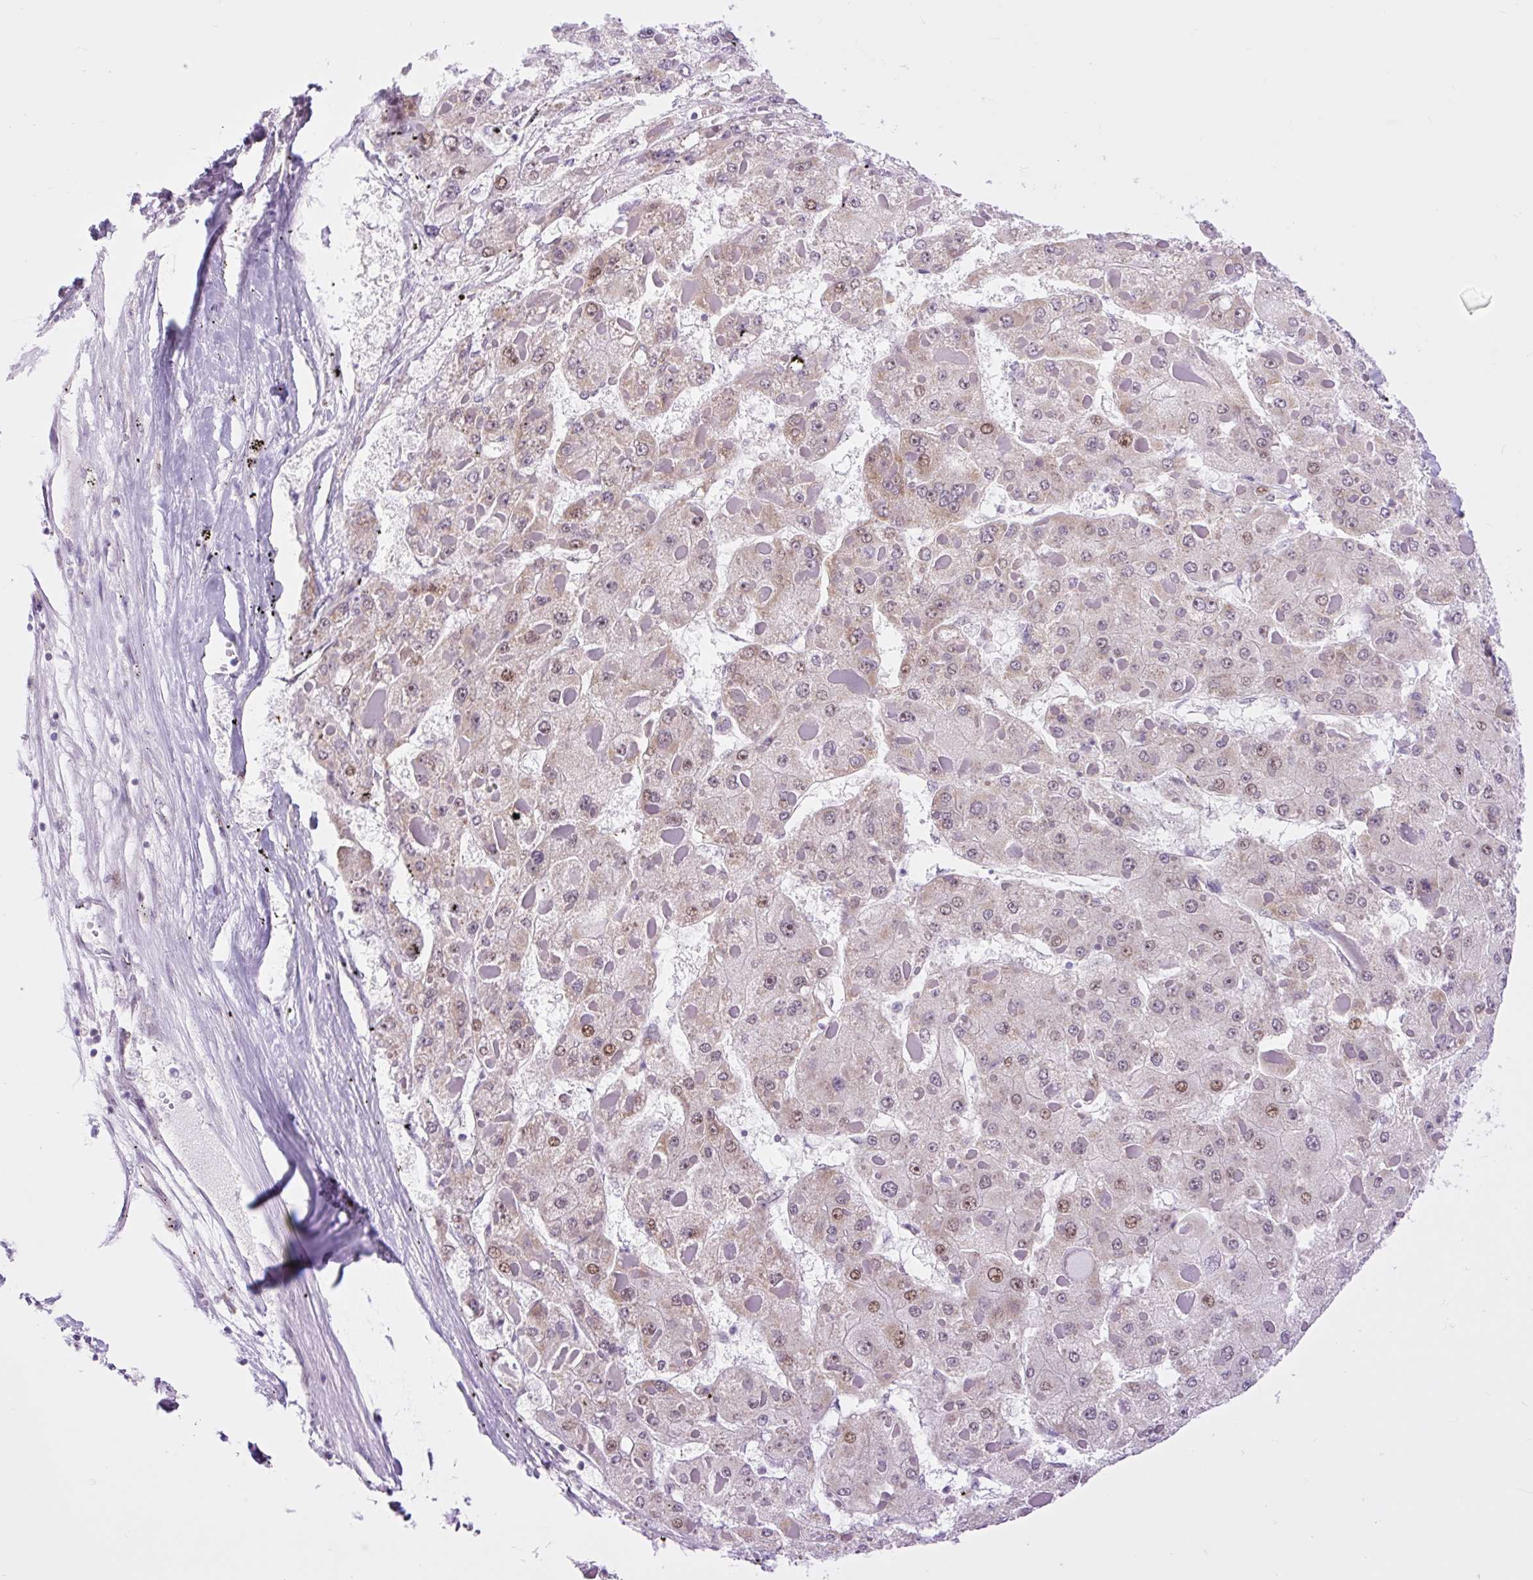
{"staining": {"intensity": "weak", "quantity": "25%-75%", "location": "cytoplasmic/membranous,nuclear"}, "tissue": "liver cancer", "cell_type": "Tumor cells", "image_type": "cancer", "snomed": [{"axis": "morphology", "description": "Carcinoma, Hepatocellular, NOS"}, {"axis": "topography", "description": "Liver"}], "caption": "A micrograph of liver cancer stained for a protein exhibits weak cytoplasmic/membranous and nuclear brown staining in tumor cells. The protein of interest is shown in brown color, while the nuclei are stained blue.", "gene": "CLK2", "patient": {"sex": "female", "age": 73}}